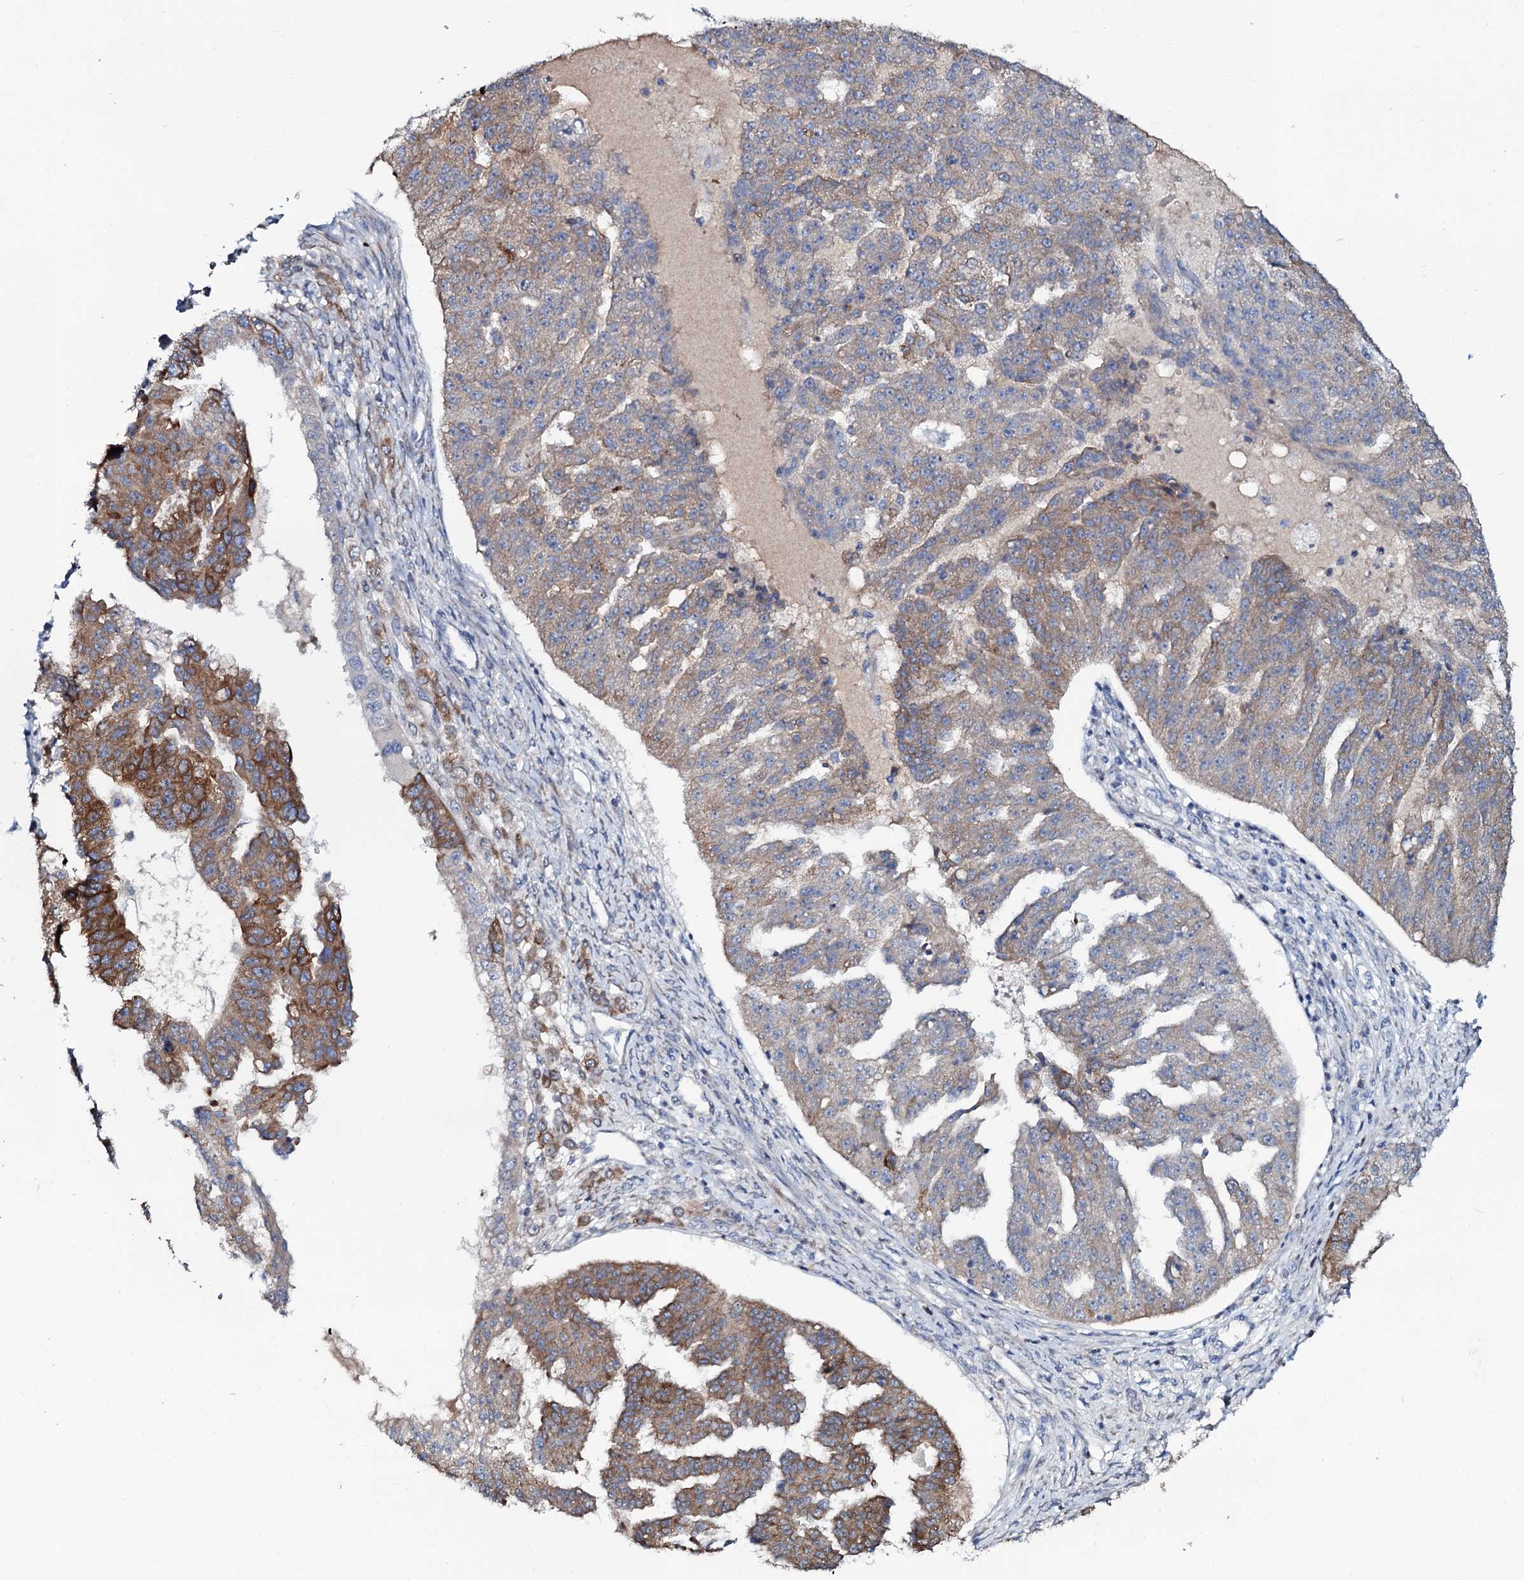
{"staining": {"intensity": "moderate", "quantity": ">75%", "location": "cytoplasmic/membranous"}, "tissue": "ovarian cancer", "cell_type": "Tumor cells", "image_type": "cancer", "snomed": [{"axis": "morphology", "description": "Cystadenocarcinoma, serous, NOS"}, {"axis": "topography", "description": "Ovary"}], "caption": "Serous cystadenocarcinoma (ovarian) stained with DAB (3,3'-diaminobenzidine) immunohistochemistry (IHC) exhibits medium levels of moderate cytoplasmic/membranous positivity in approximately >75% of tumor cells. (DAB = brown stain, brightfield microscopy at high magnification).", "gene": "PPP1R3D", "patient": {"sex": "female", "age": 58}}